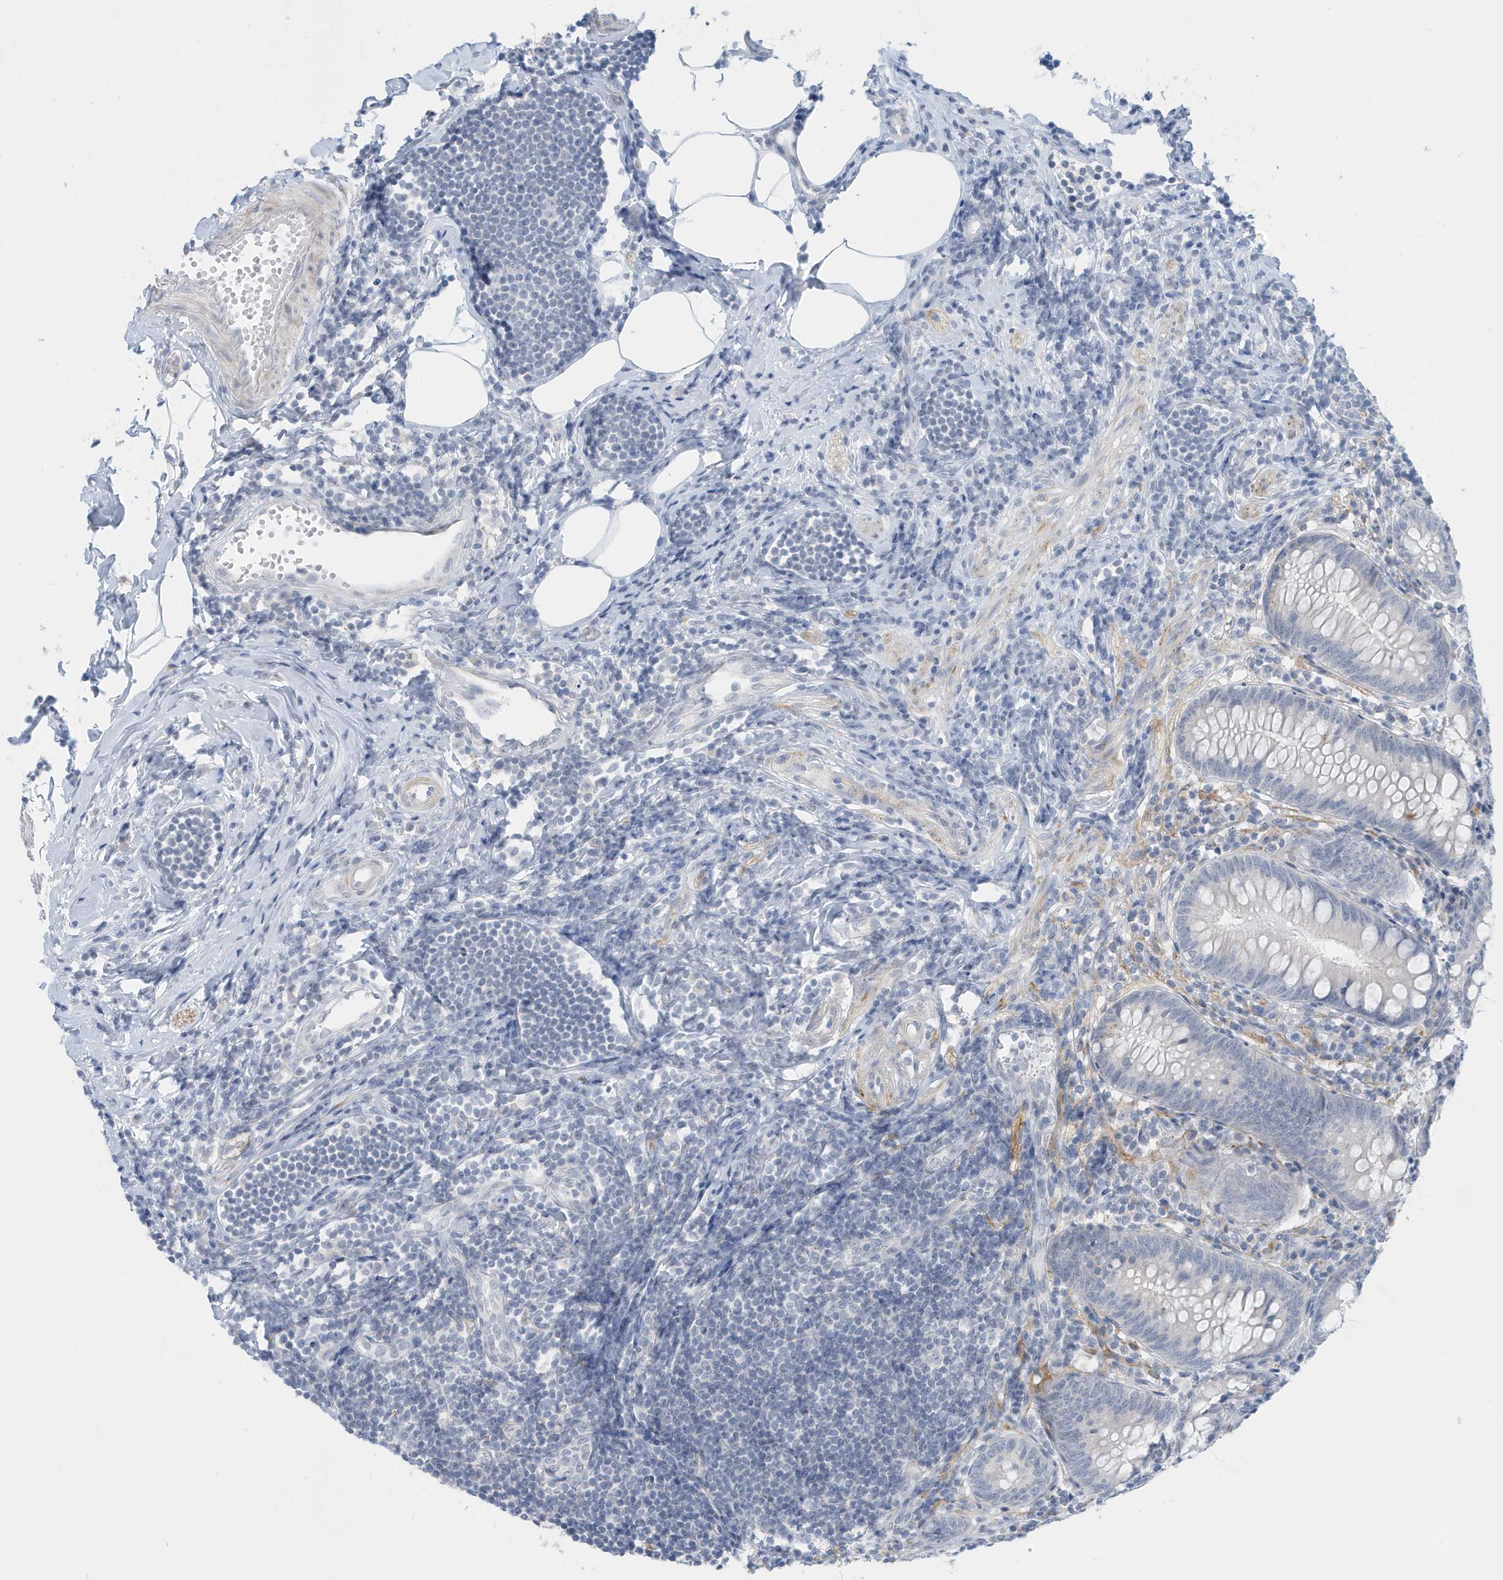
{"staining": {"intensity": "negative", "quantity": "none", "location": "none"}, "tissue": "appendix", "cell_type": "Glandular cells", "image_type": "normal", "snomed": [{"axis": "morphology", "description": "Normal tissue, NOS"}, {"axis": "topography", "description": "Appendix"}], "caption": "Immunohistochemistry of unremarkable human appendix demonstrates no expression in glandular cells.", "gene": "PERM1", "patient": {"sex": "female", "age": 54}}